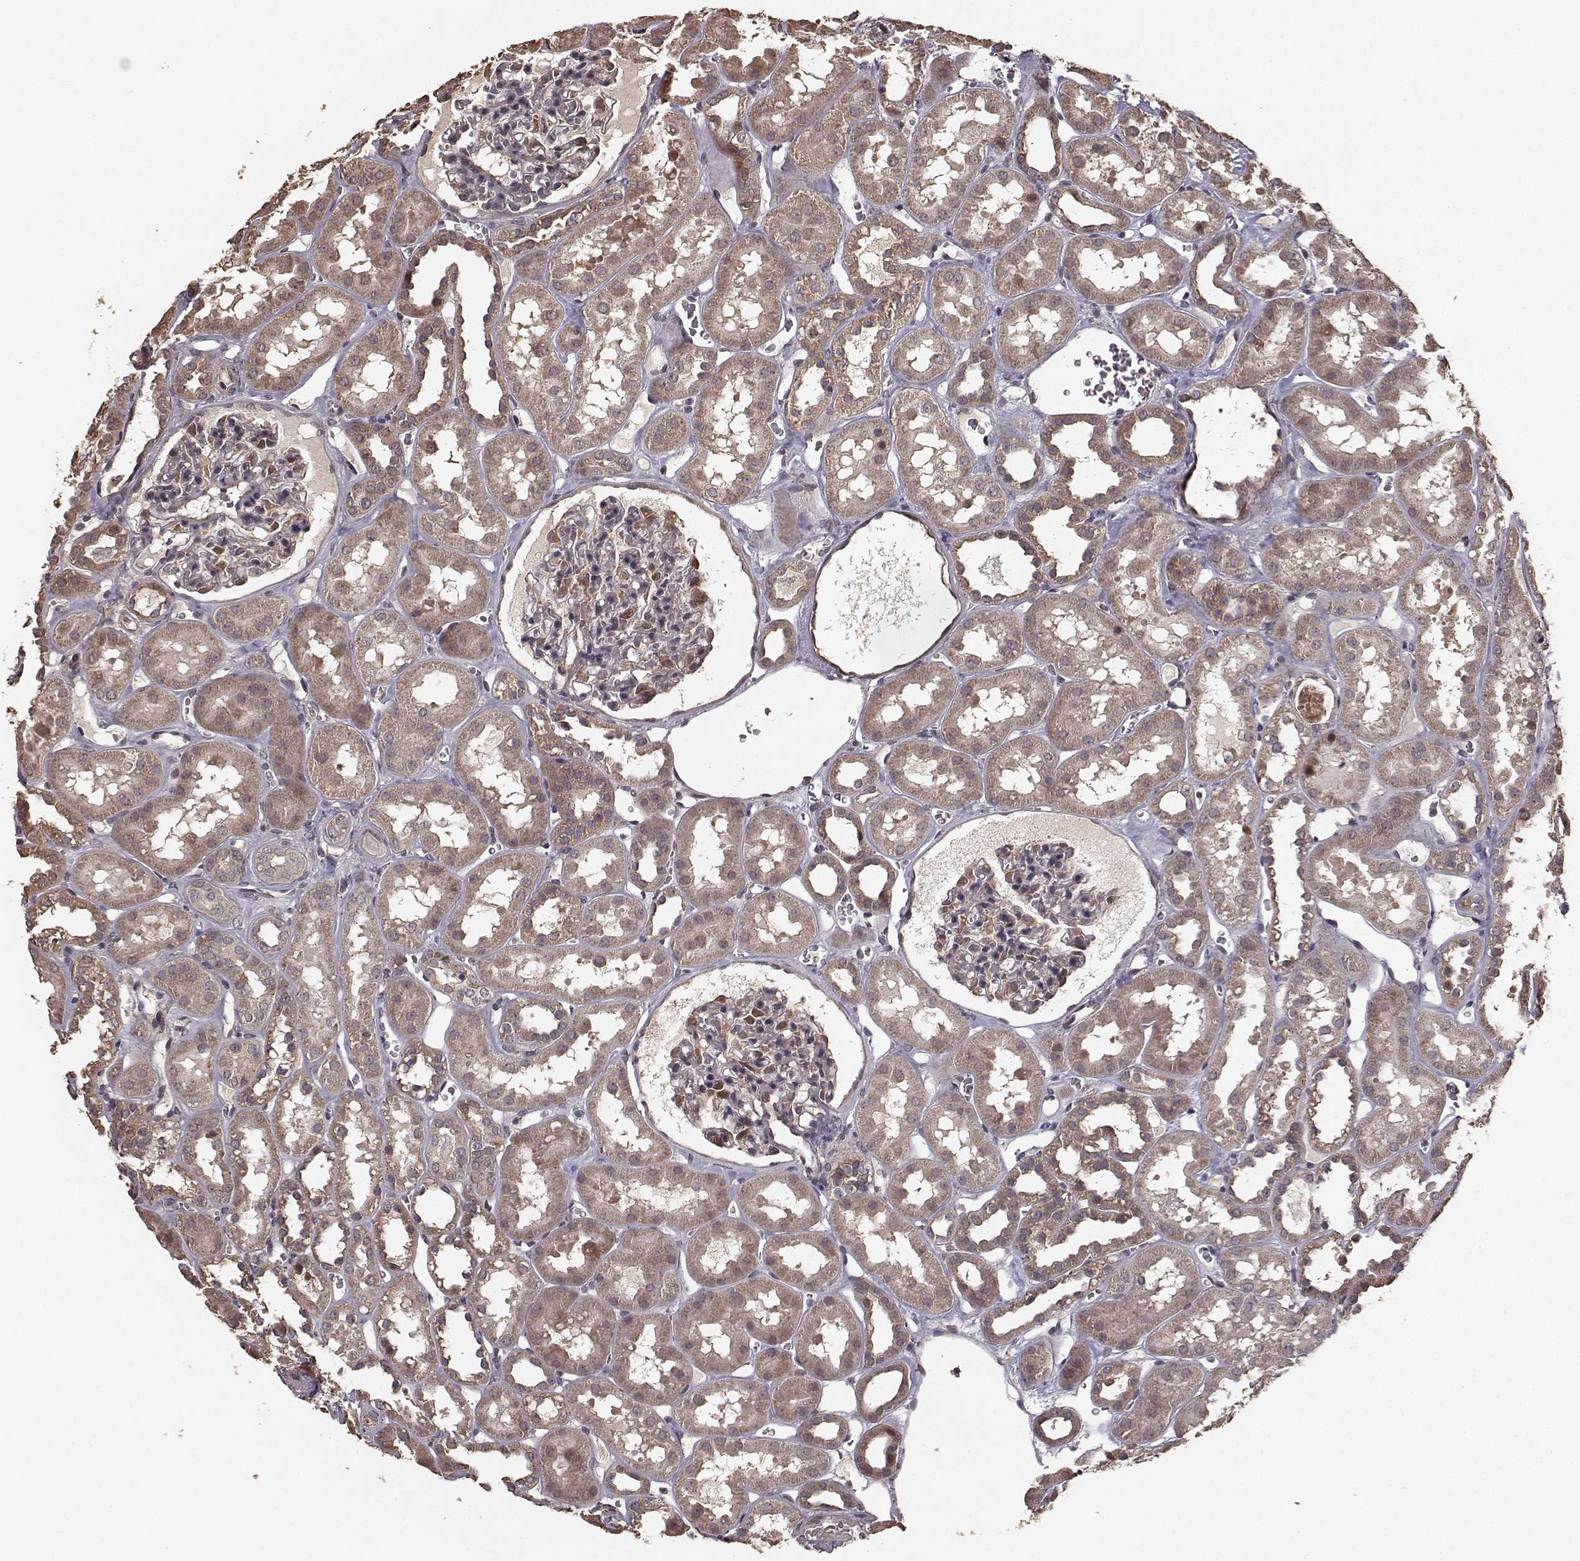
{"staining": {"intensity": "moderate", "quantity": "25%-75%", "location": "cytoplasmic/membranous"}, "tissue": "kidney", "cell_type": "Cells in glomeruli", "image_type": "normal", "snomed": [{"axis": "morphology", "description": "Normal tissue, NOS"}, {"axis": "topography", "description": "Kidney"}], "caption": "Immunohistochemical staining of unremarkable kidney shows 25%-75% levels of moderate cytoplasmic/membranous protein expression in approximately 25%-75% of cells in glomeruli. The protein of interest is stained brown, and the nuclei are stained in blue (DAB (3,3'-diaminobenzidine) IHC with brightfield microscopy, high magnification).", "gene": "USP15", "patient": {"sex": "female", "age": 41}}